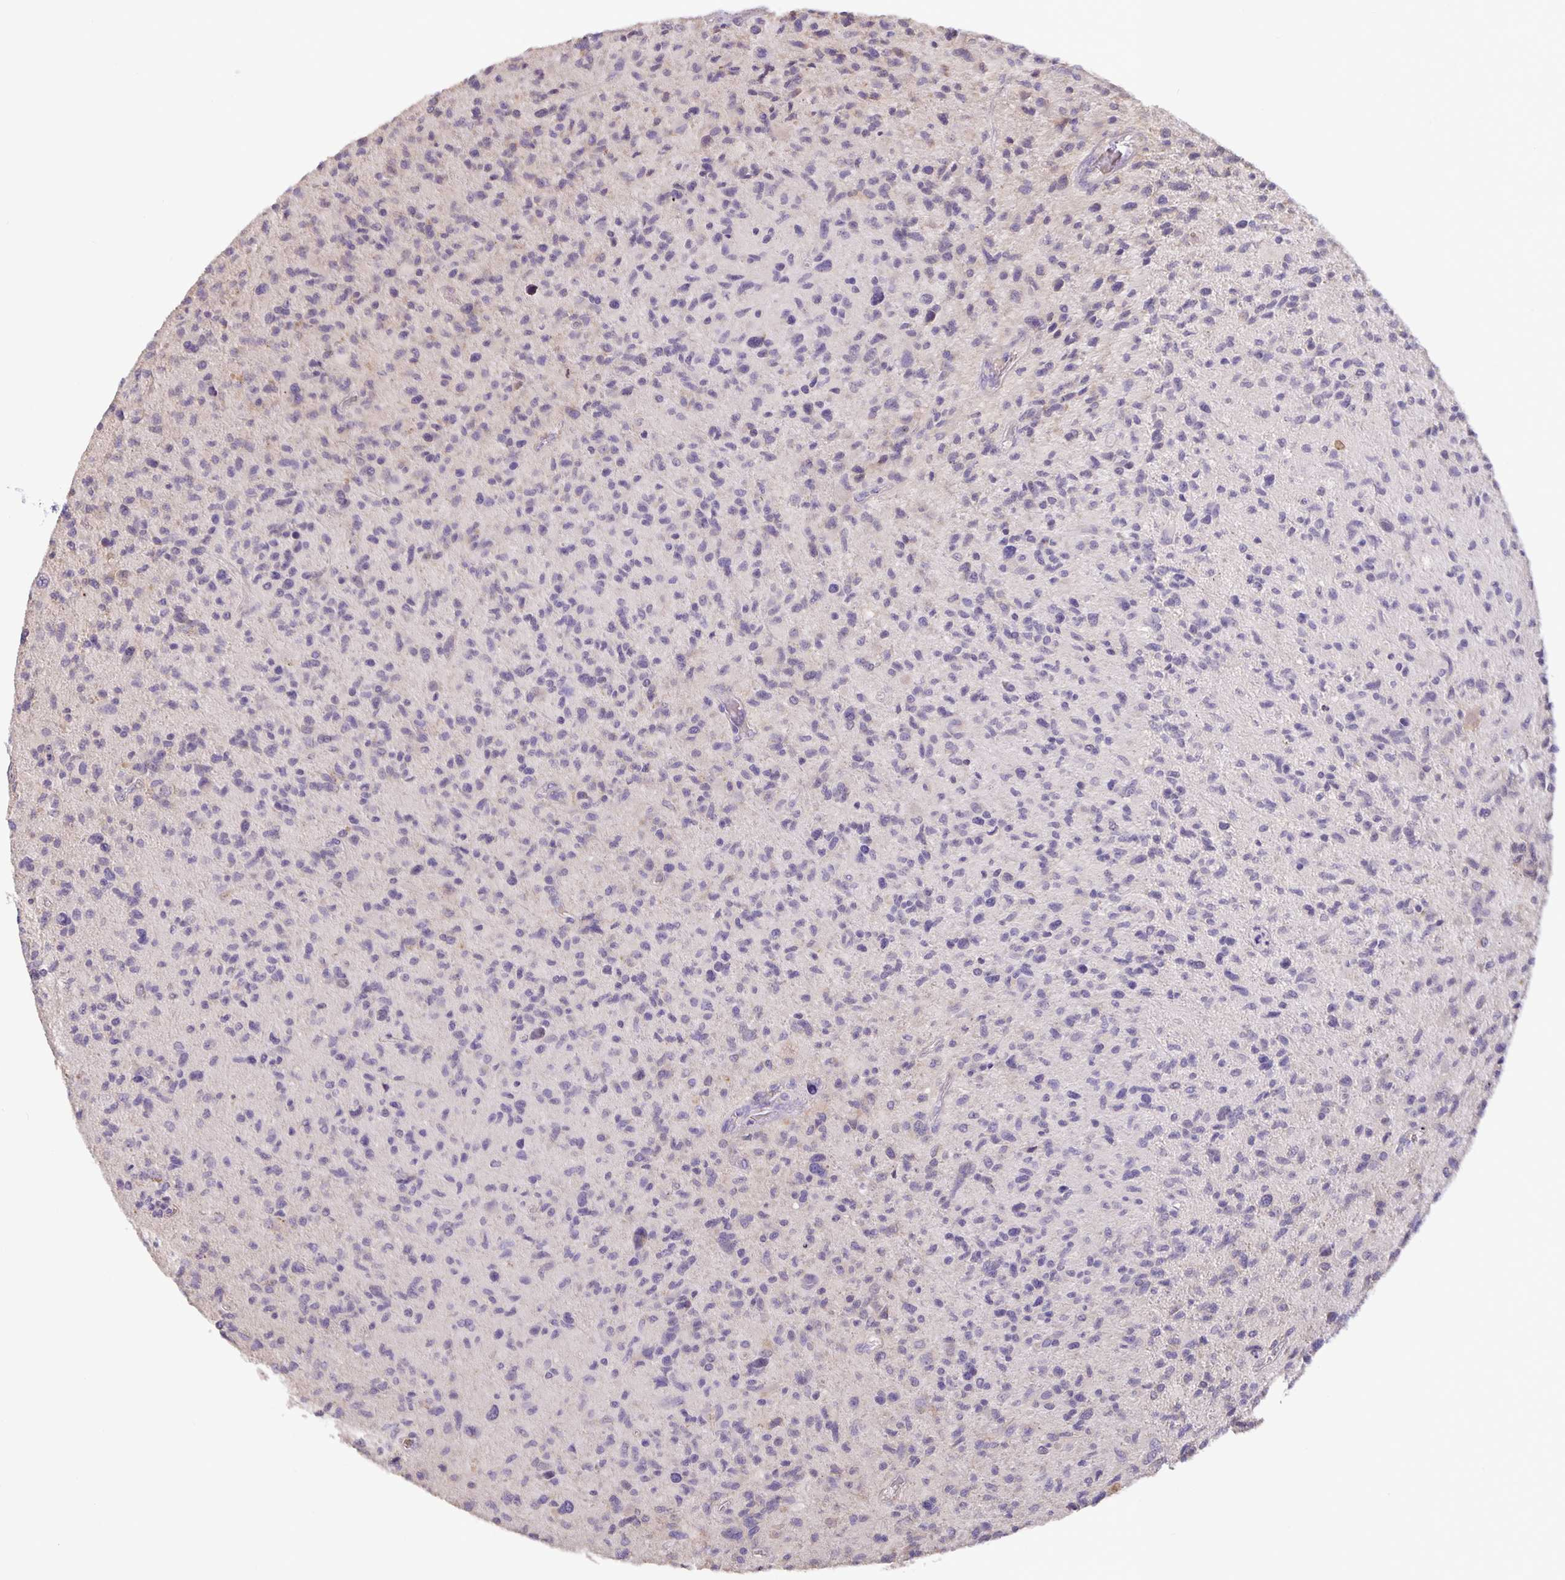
{"staining": {"intensity": "negative", "quantity": "none", "location": "none"}, "tissue": "glioma", "cell_type": "Tumor cells", "image_type": "cancer", "snomed": [{"axis": "morphology", "description": "Glioma, malignant, High grade"}, {"axis": "topography", "description": "Brain"}], "caption": "Tumor cells show no significant positivity in glioma.", "gene": "TMEM71", "patient": {"sex": "female", "age": 70}}